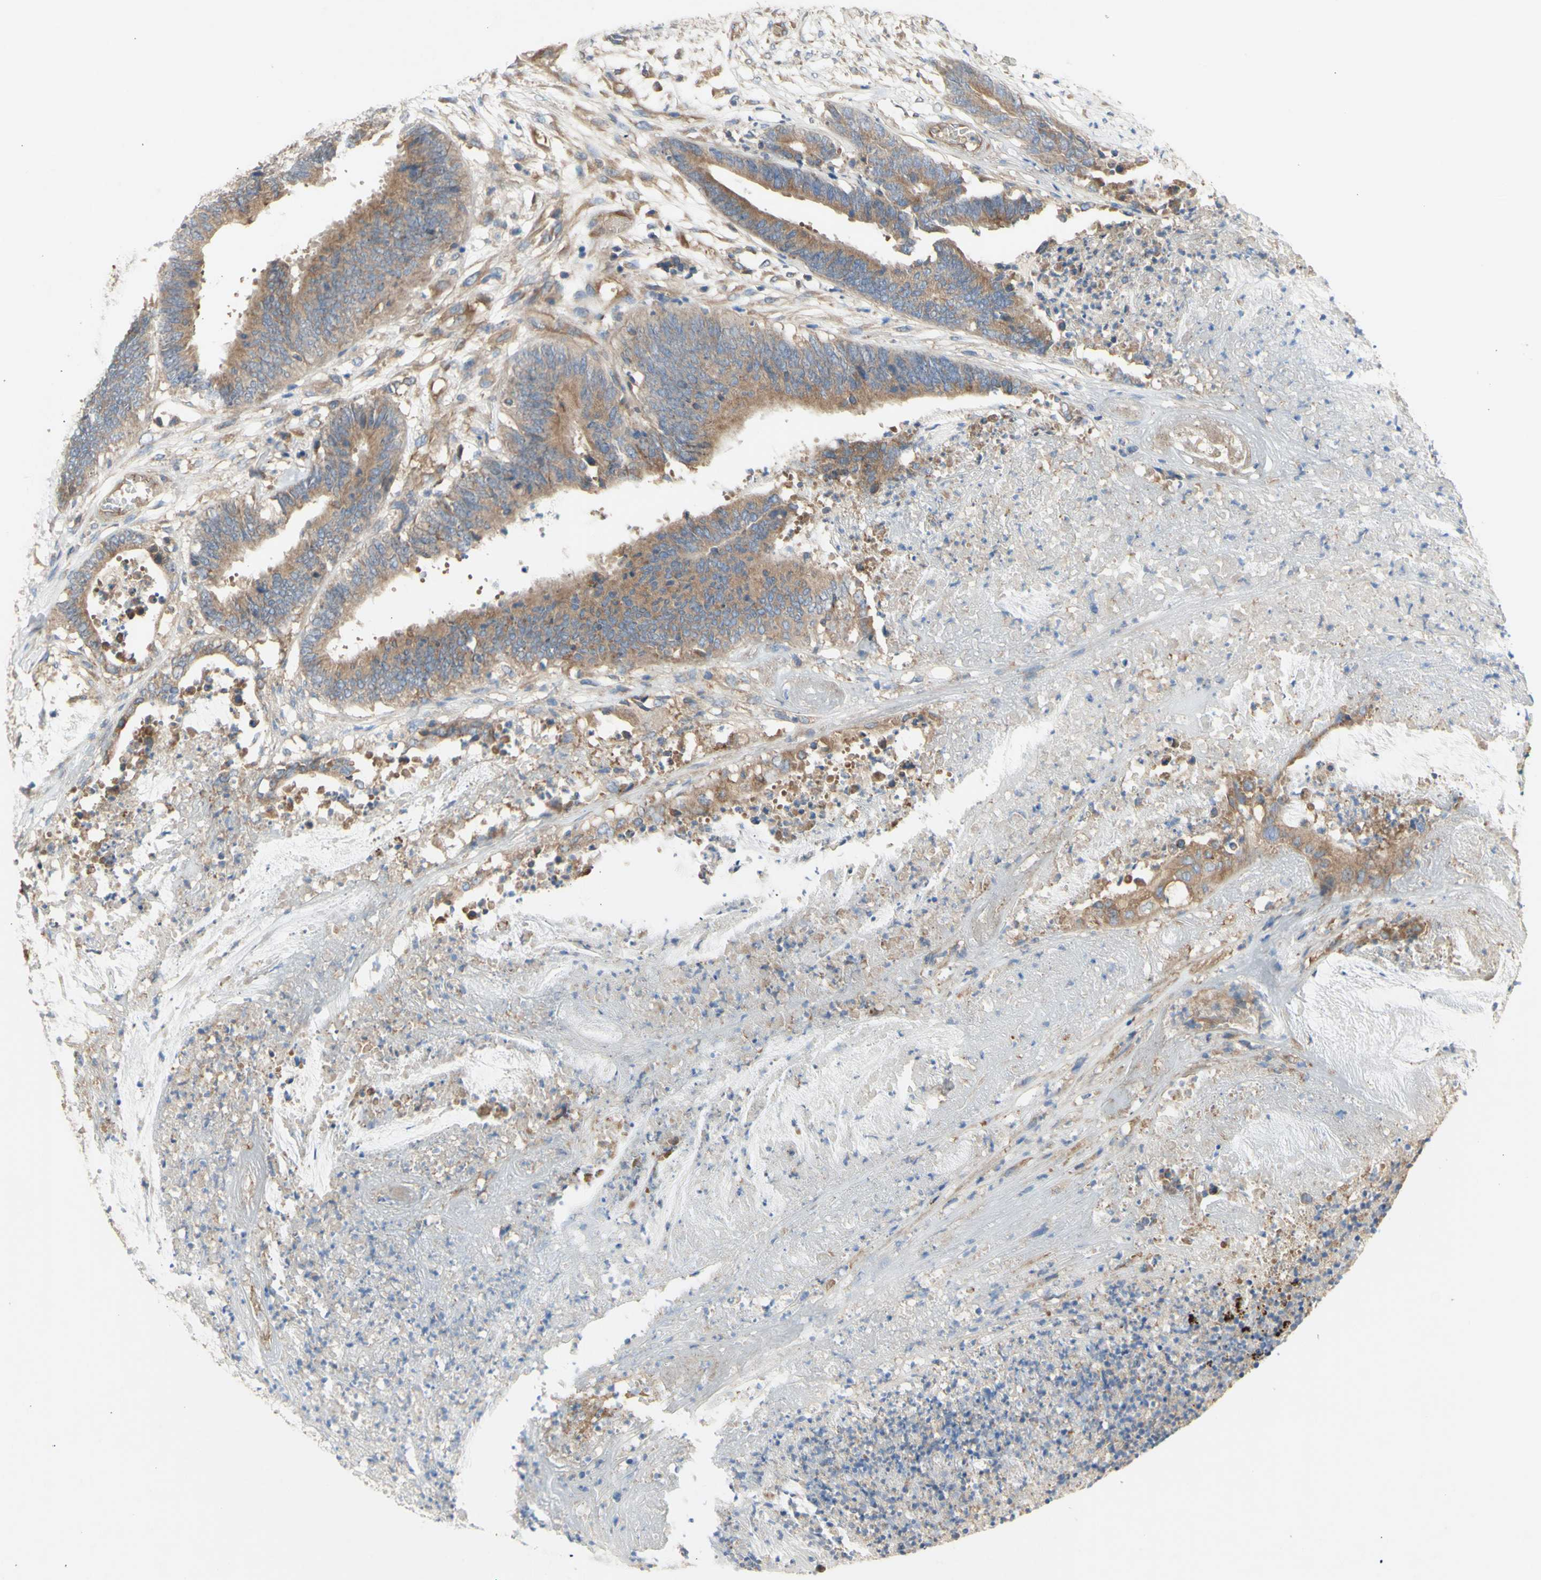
{"staining": {"intensity": "moderate", "quantity": ">75%", "location": "cytoplasmic/membranous"}, "tissue": "colorectal cancer", "cell_type": "Tumor cells", "image_type": "cancer", "snomed": [{"axis": "morphology", "description": "Adenocarcinoma, NOS"}, {"axis": "topography", "description": "Rectum"}], "caption": "Immunohistochemical staining of adenocarcinoma (colorectal) reveals moderate cytoplasmic/membranous protein positivity in about >75% of tumor cells.", "gene": "KLC1", "patient": {"sex": "female", "age": 66}}